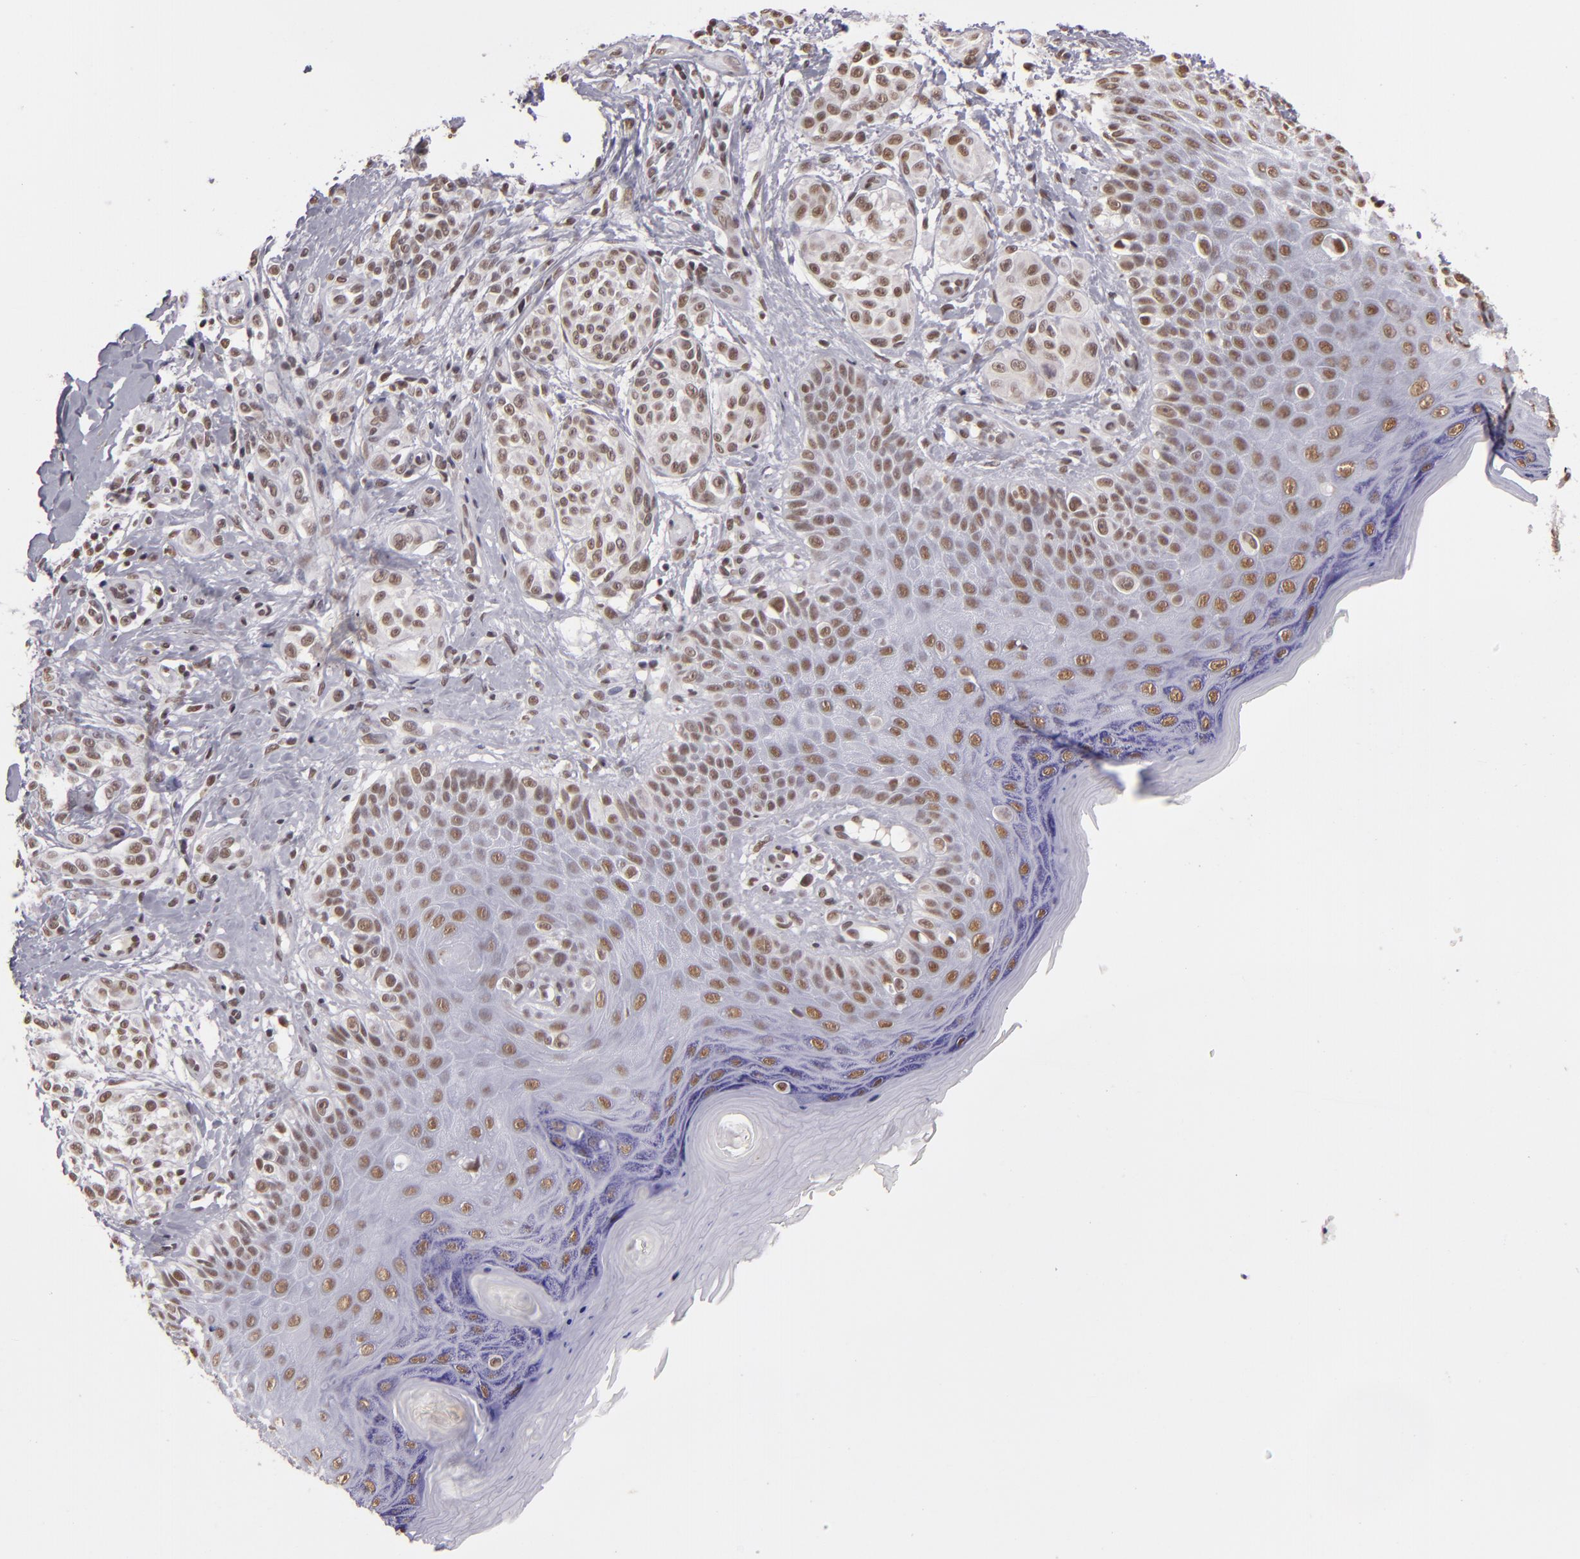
{"staining": {"intensity": "weak", "quantity": ">75%", "location": "nuclear"}, "tissue": "melanoma", "cell_type": "Tumor cells", "image_type": "cancer", "snomed": [{"axis": "morphology", "description": "Malignant melanoma, NOS"}, {"axis": "topography", "description": "Skin"}], "caption": "IHC histopathology image of human malignant melanoma stained for a protein (brown), which exhibits low levels of weak nuclear staining in approximately >75% of tumor cells.", "gene": "INTS6", "patient": {"sex": "male", "age": 57}}